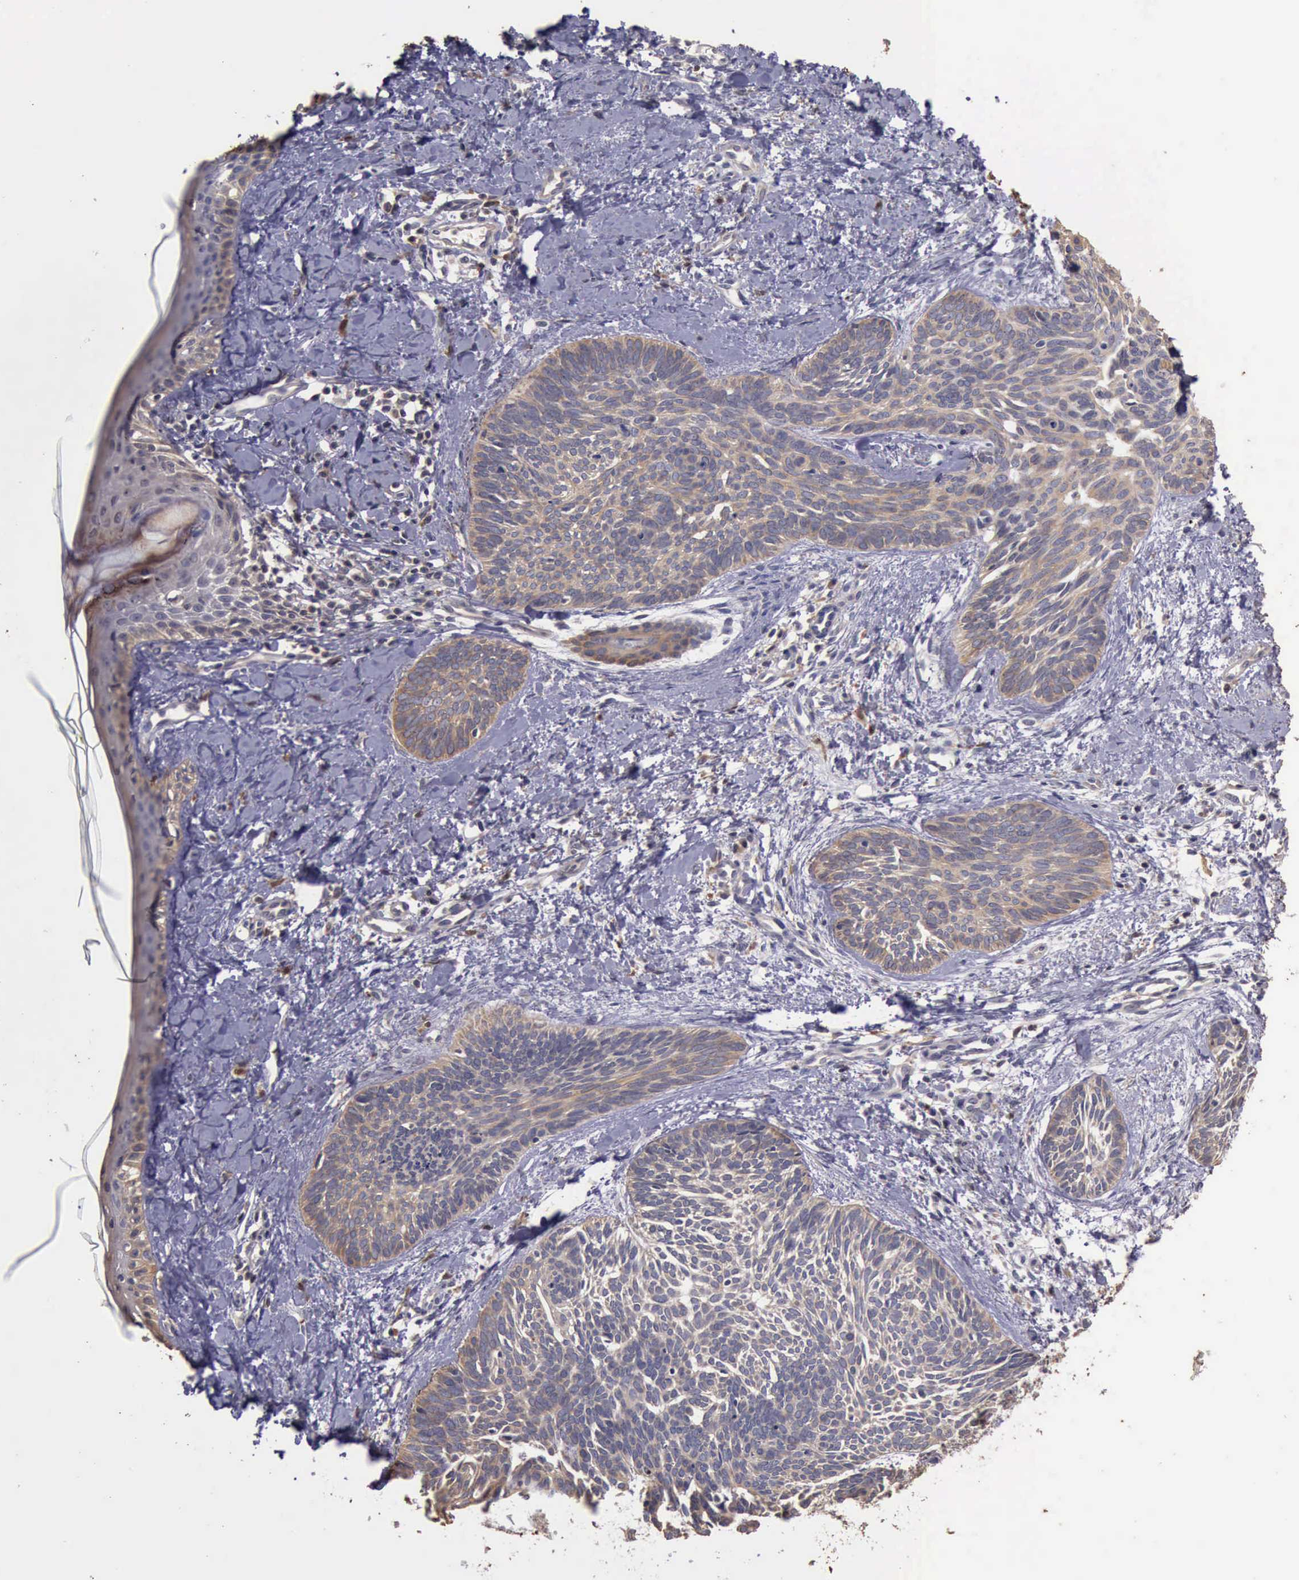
{"staining": {"intensity": "negative", "quantity": "none", "location": "none"}, "tissue": "skin cancer", "cell_type": "Tumor cells", "image_type": "cancer", "snomed": [{"axis": "morphology", "description": "Basal cell carcinoma"}, {"axis": "topography", "description": "Skin"}], "caption": "The image reveals no significant positivity in tumor cells of basal cell carcinoma (skin).", "gene": "RAB39B", "patient": {"sex": "female", "age": 81}}